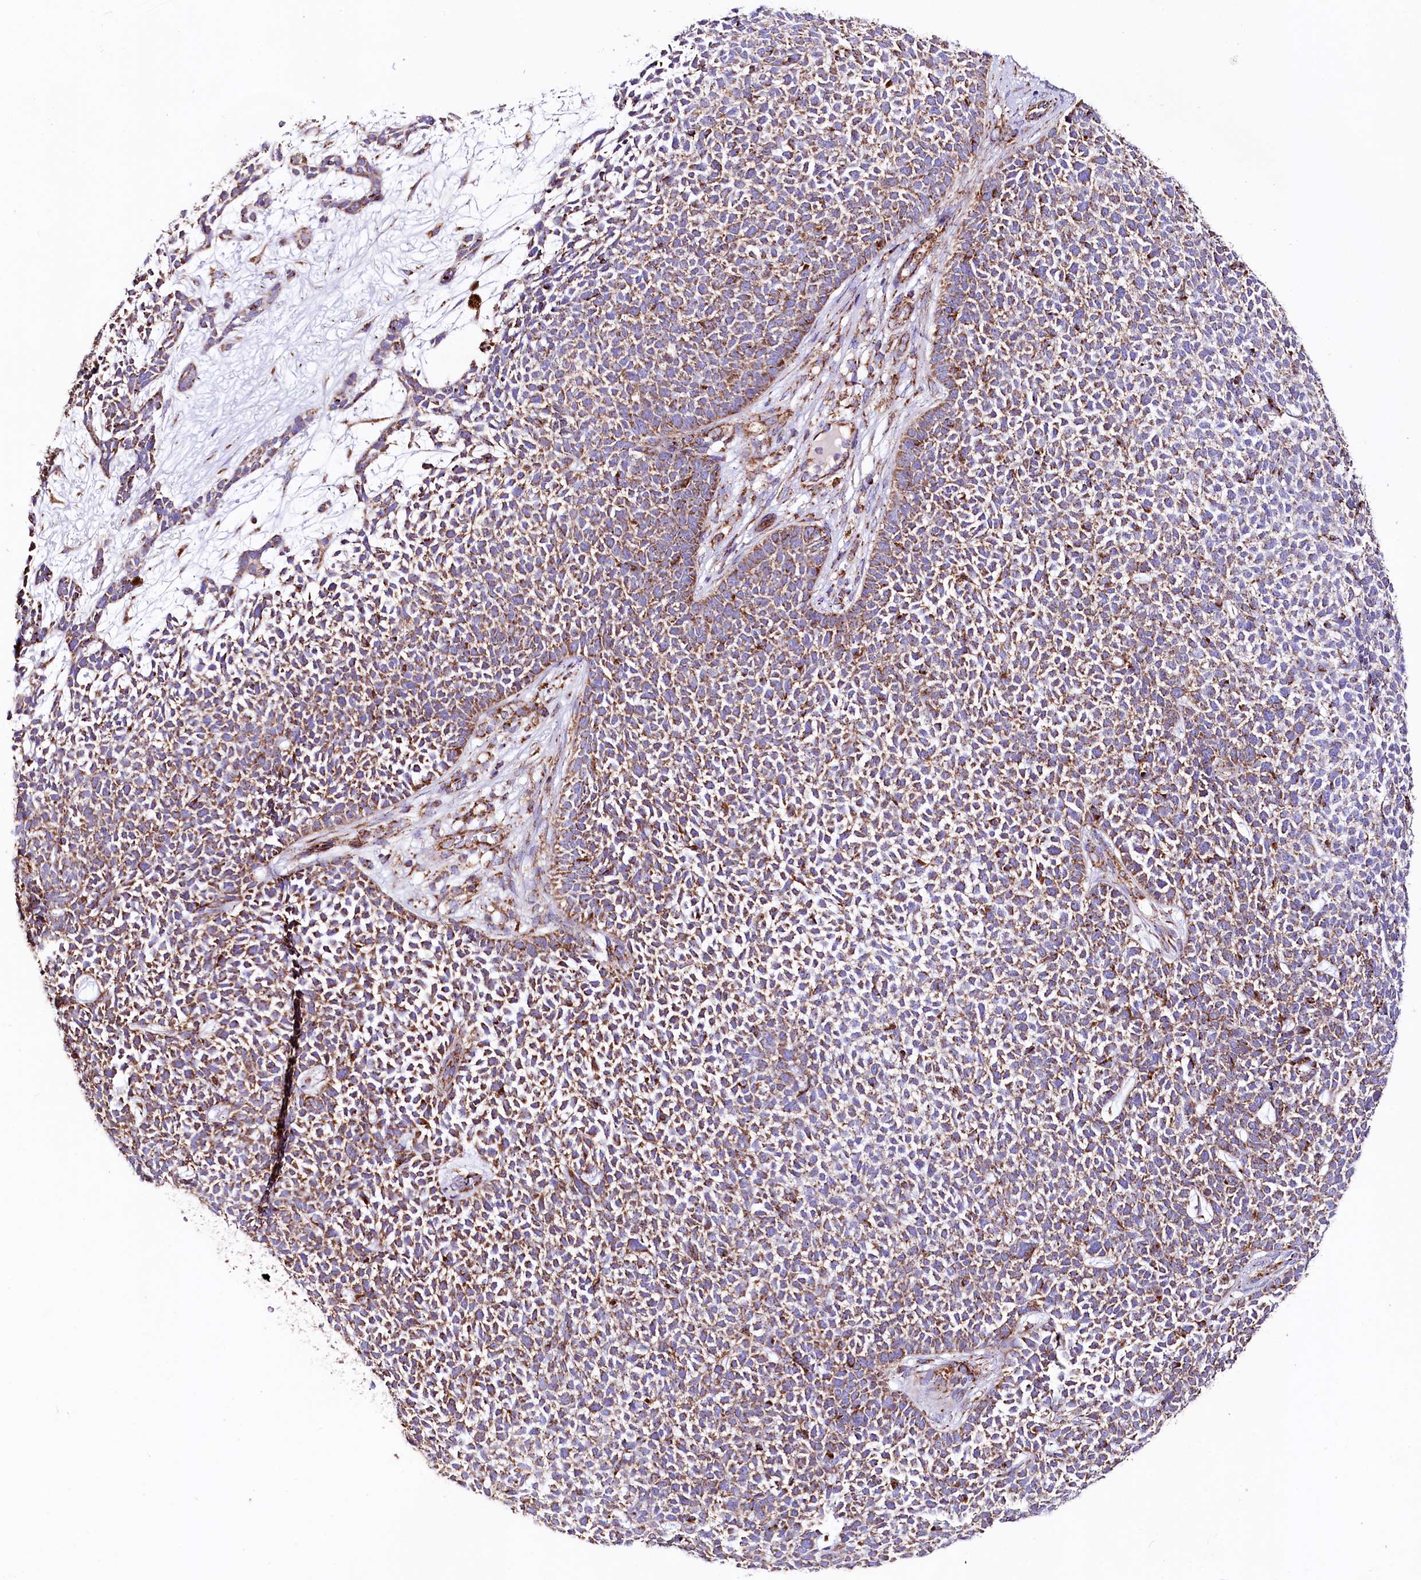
{"staining": {"intensity": "moderate", "quantity": ">75%", "location": "cytoplasmic/membranous"}, "tissue": "skin cancer", "cell_type": "Tumor cells", "image_type": "cancer", "snomed": [{"axis": "morphology", "description": "Basal cell carcinoma"}, {"axis": "topography", "description": "Skin"}], "caption": "Skin cancer stained with IHC reveals moderate cytoplasmic/membranous expression in approximately >75% of tumor cells.", "gene": "APLP2", "patient": {"sex": "female", "age": 84}}